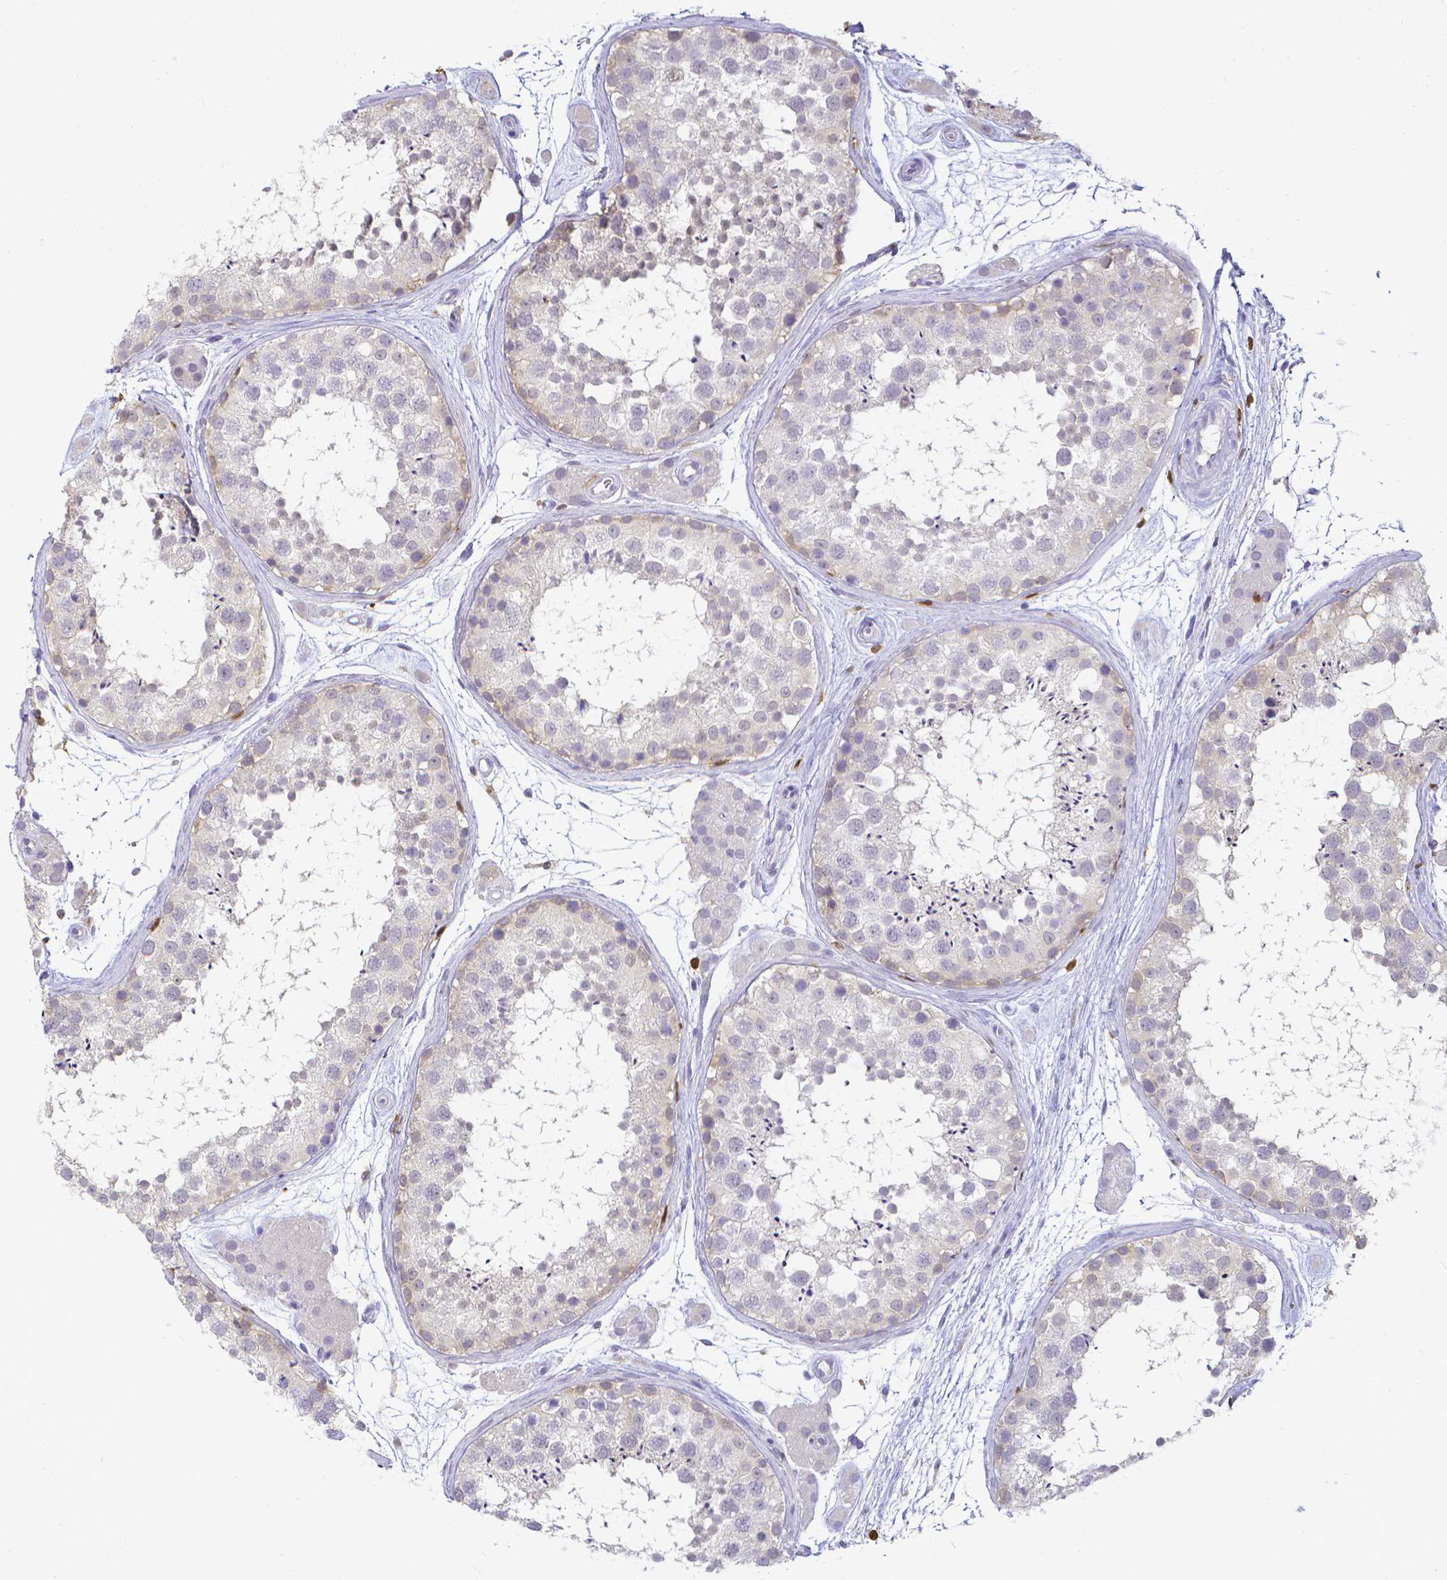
{"staining": {"intensity": "weak", "quantity": "<25%", "location": "cytoplasmic/membranous"}, "tissue": "testis", "cell_type": "Cells in seminiferous ducts", "image_type": "normal", "snomed": [{"axis": "morphology", "description": "Normal tissue, NOS"}, {"axis": "topography", "description": "Testis"}], "caption": "Immunohistochemistry of benign human testis exhibits no expression in cells in seminiferous ducts.", "gene": "COTL1", "patient": {"sex": "male", "age": 41}}